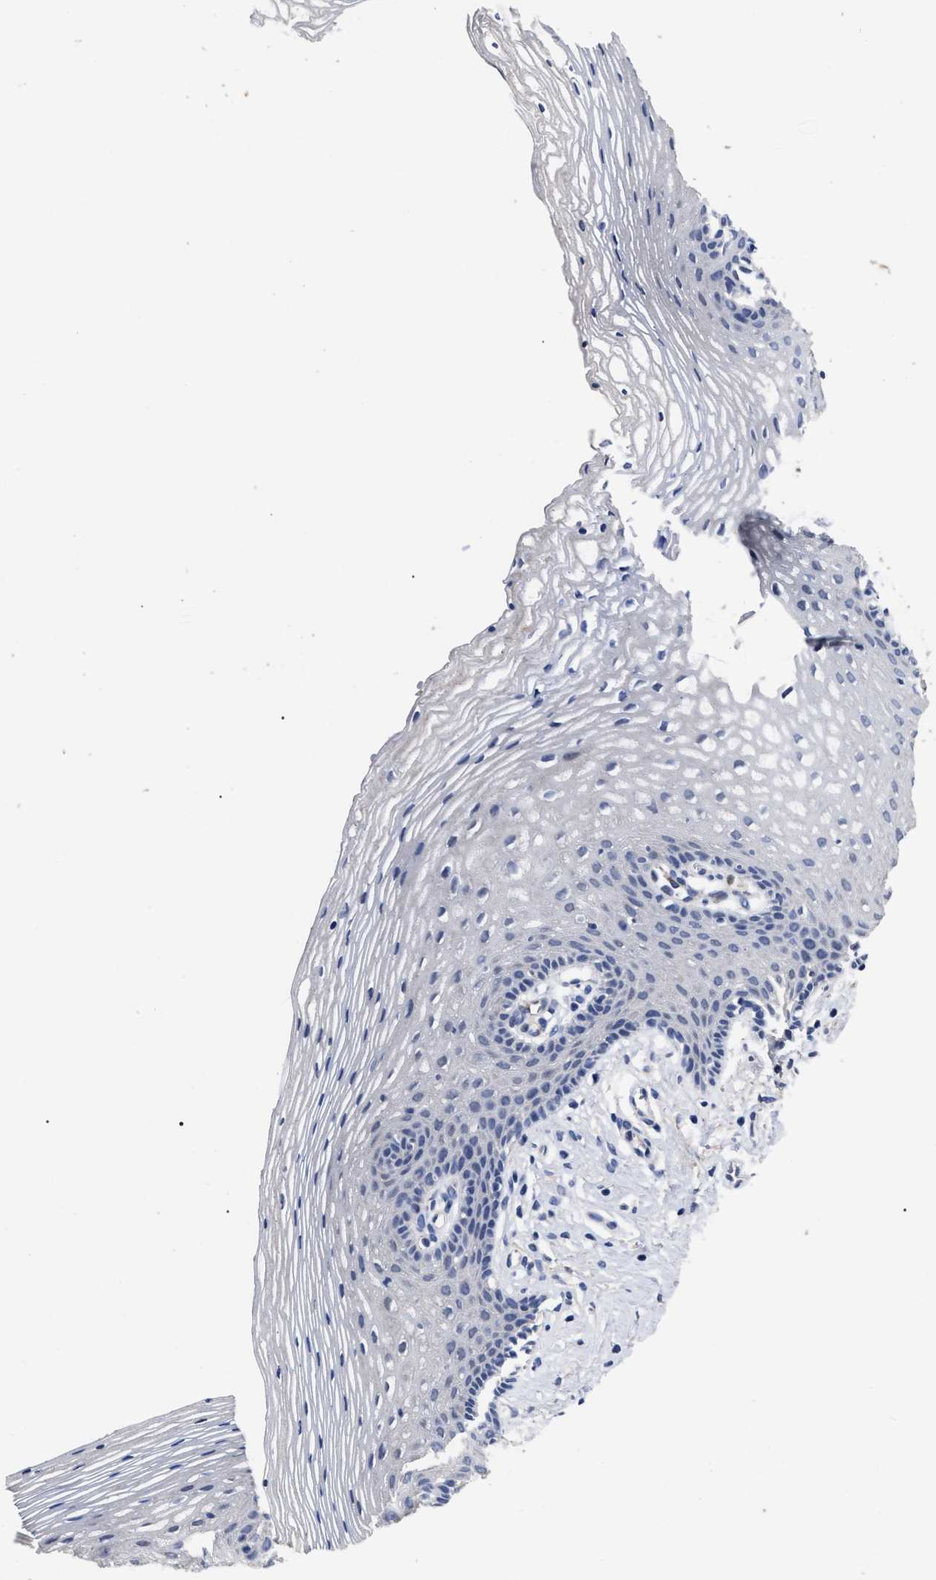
{"staining": {"intensity": "negative", "quantity": "none", "location": "none"}, "tissue": "vagina", "cell_type": "Squamous epithelial cells", "image_type": "normal", "snomed": [{"axis": "morphology", "description": "Normal tissue, NOS"}, {"axis": "topography", "description": "Vagina"}], "caption": "A high-resolution photomicrograph shows IHC staining of benign vagina, which reveals no significant expression in squamous epithelial cells.", "gene": "CCN5", "patient": {"sex": "female", "age": 32}}